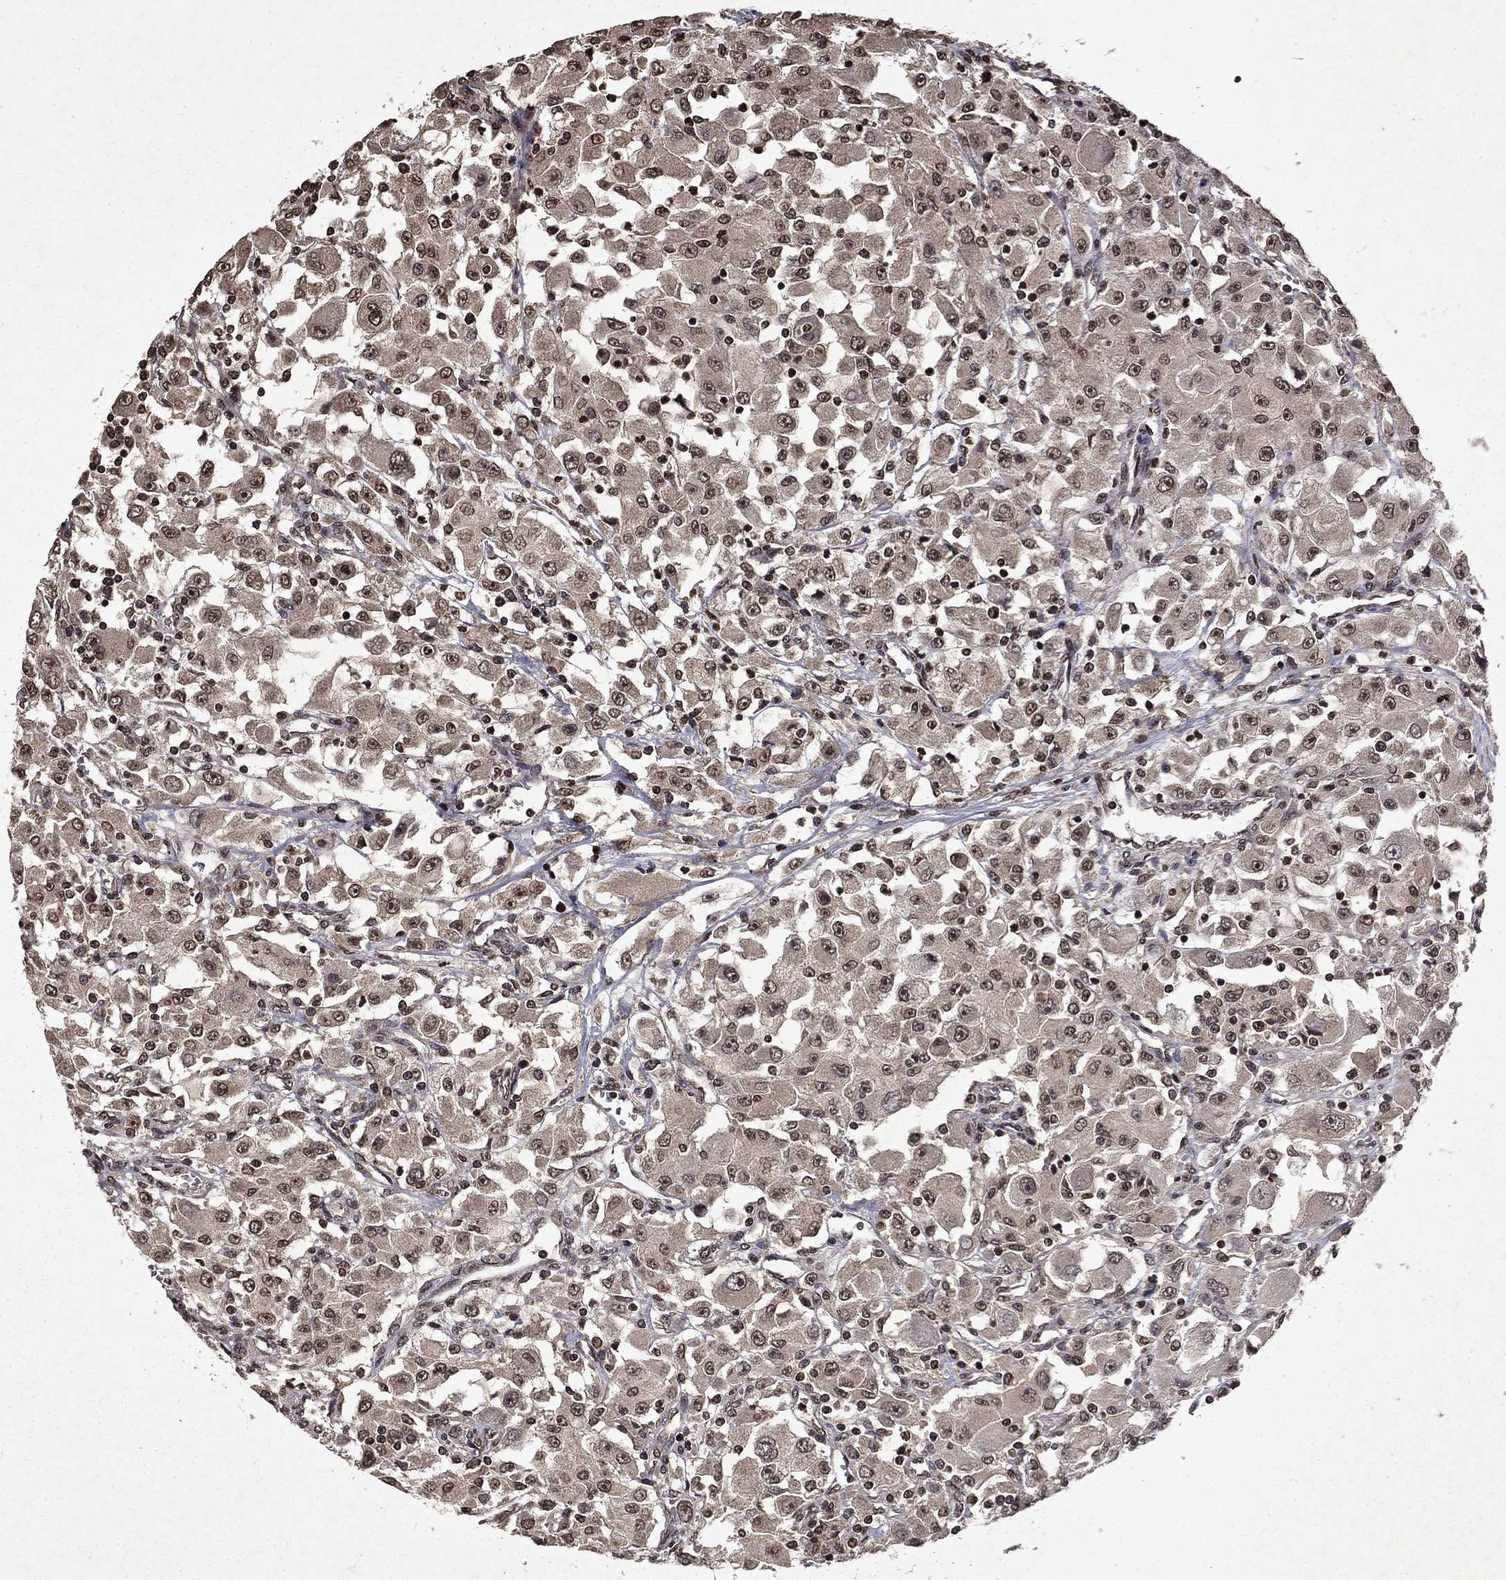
{"staining": {"intensity": "weak", "quantity": "25%-75%", "location": "cytoplasmic/membranous,nuclear"}, "tissue": "renal cancer", "cell_type": "Tumor cells", "image_type": "cancer", "snomed": [{"axis": "morphology", "description": "Adenocarcinoma, NOS"}, {"axis": "topography", "description": "Kidney"}], "caption": "IHC of adenocarcinoma (renal) shows low levels of weak cytoplasmic/membranous and nuclear positivity in approximately 25%-75% of tumor cells.", "gene": "PIN4", "patient": {"sex": "female", "age": 67}}